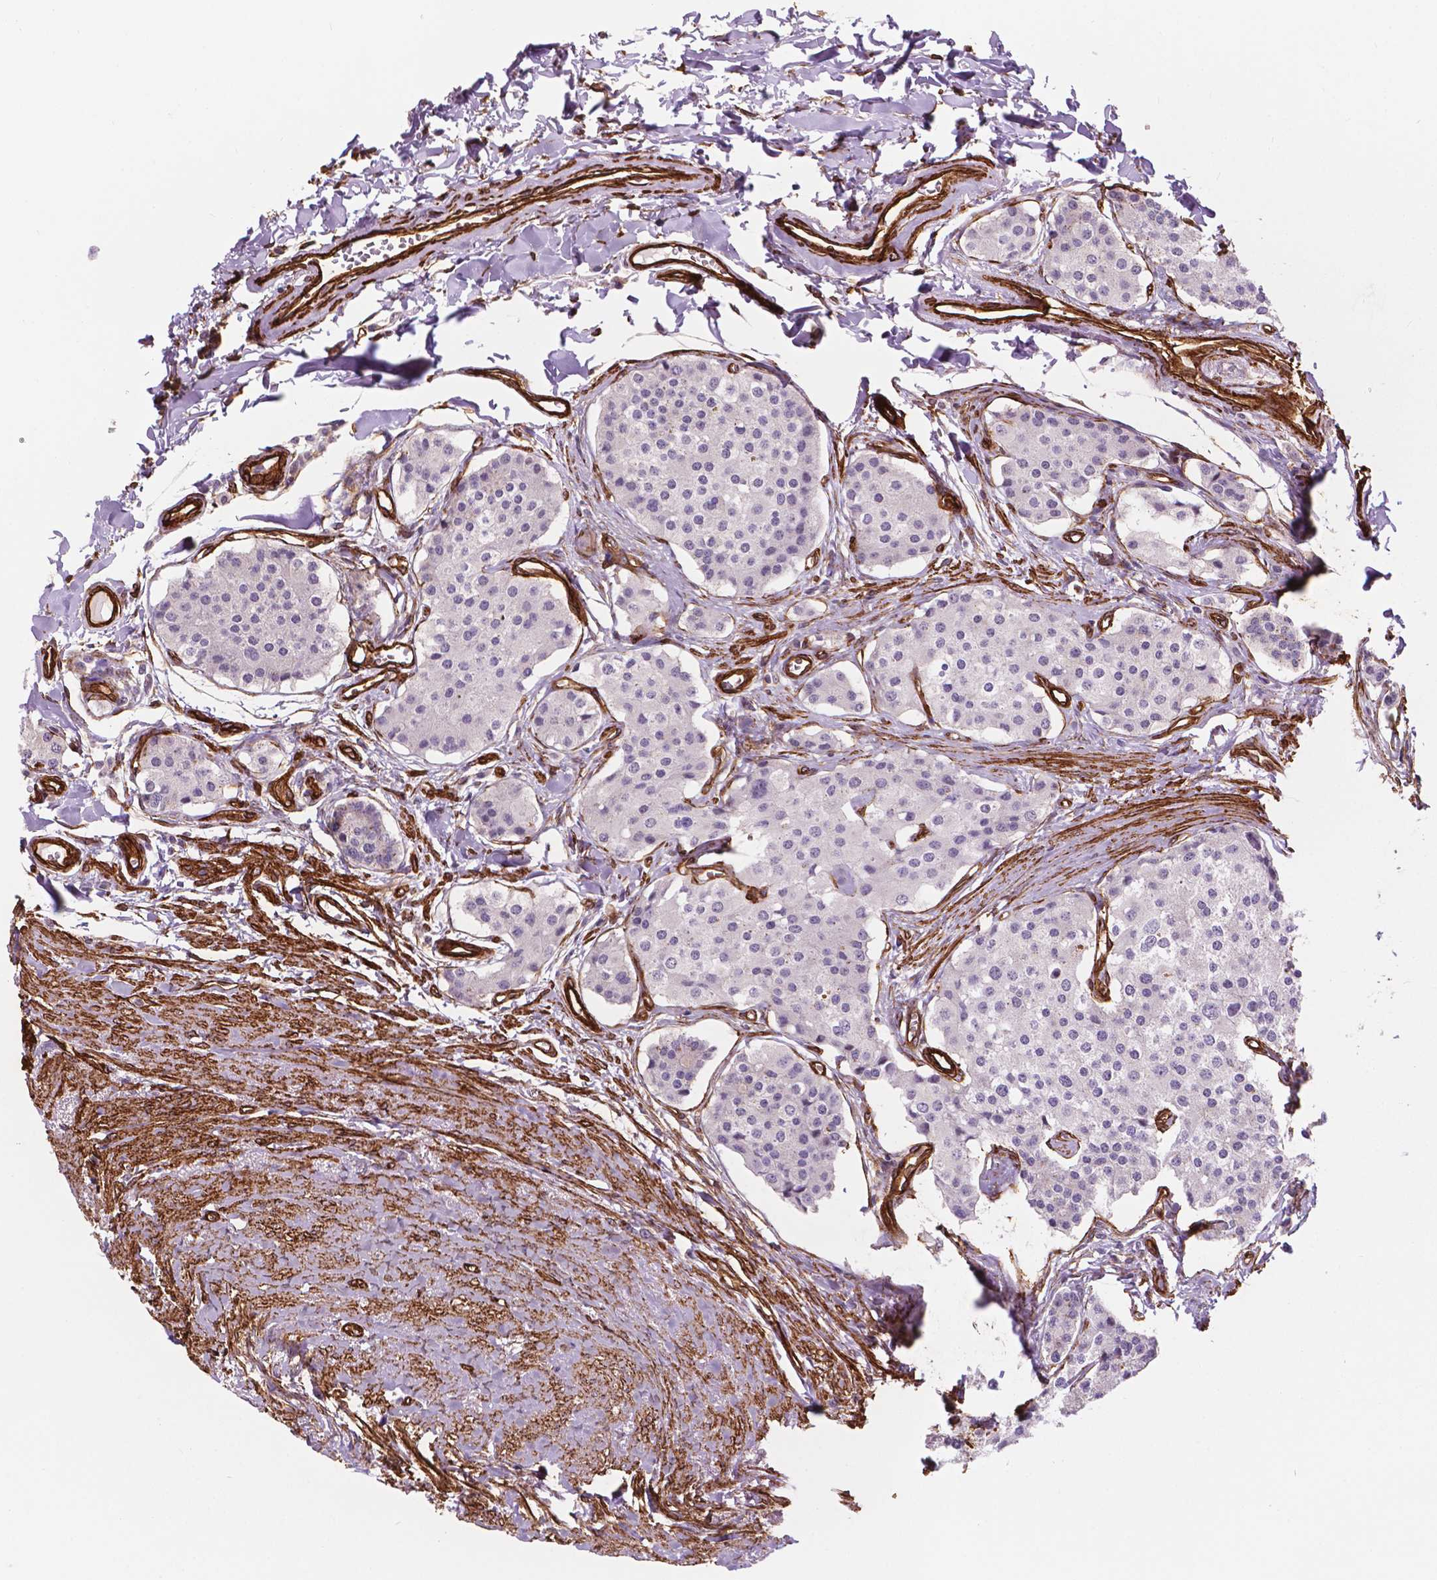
{"staining": {"intensity": "negative", "quantity": "none", "location": "none"}, "tissue": "carcinoid", "cell_type": "Tumor cells", "image_type": "cancer", "snomed": [{"axis": "morphology", "description": "Carcinoid, malignant, NOS"}, {"axis": "topography", "description": "Small intestine"}], "caption": "Malignant carcinoid was stained to show a protein in brown. There is no significant positivity in tumor cells.", "gene": "EGFL8", "patient": {"sex": "female", "age": 65}}